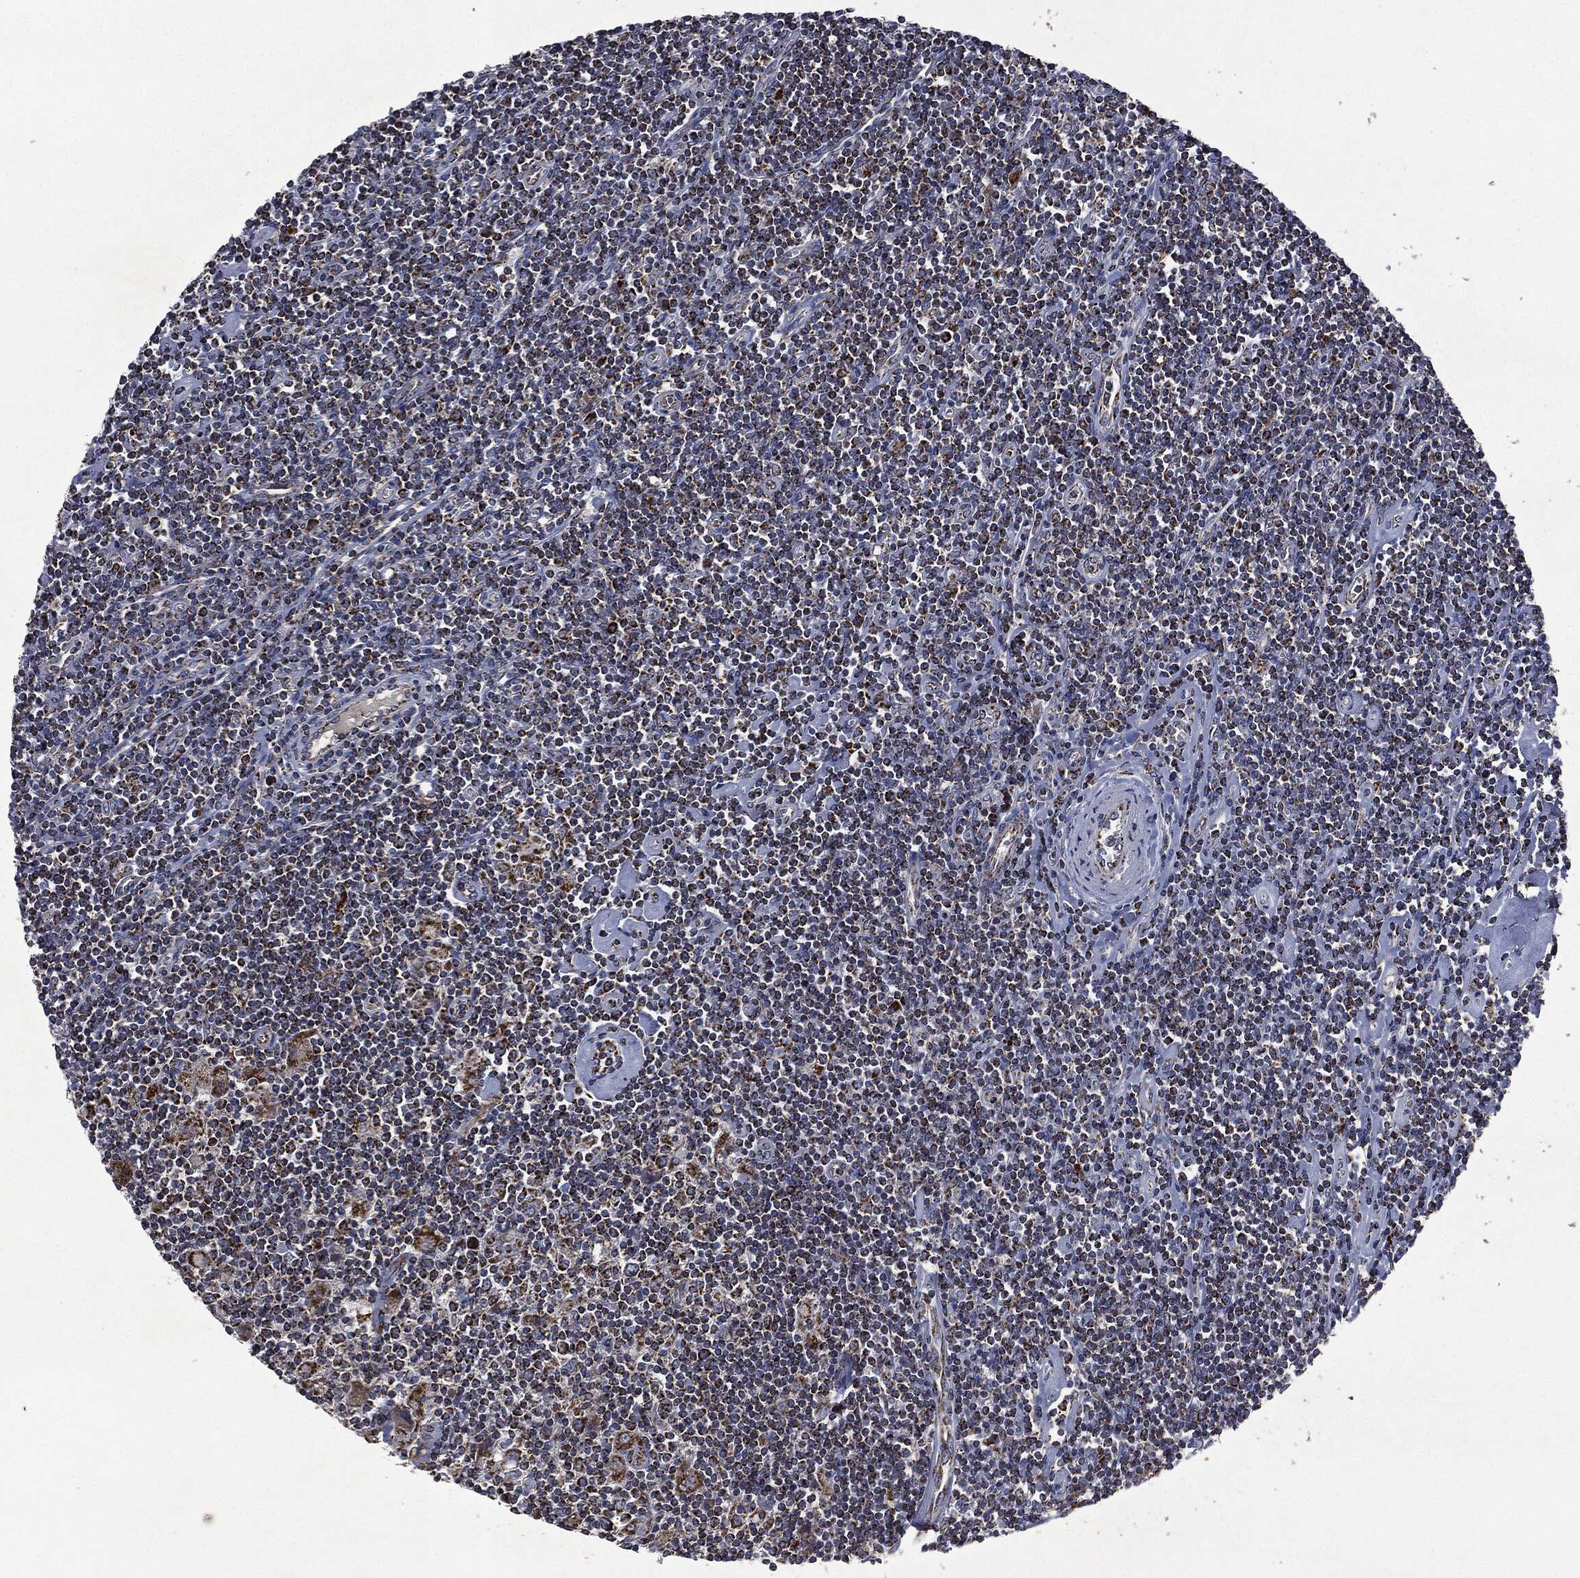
{"staining": {"intensity": "strong", "quantity": ">75%", "location": "cytoplasmic/membranous"}, "tissue": "lymphoma", "cell_type": "Tumor cells", "image_type": "cancer", "snomed": [{"axis": "morphology", "description": "Hodgkin's disease, NOS"}, {"axis": "topography", "description": "Lymph node"}], "caption": "Lymphoma tissue exhibits strong cytoplasmic/membranous expression in approximately >75% of tumor cells", "gene": "RYK", "patient": {"sex": "male", "age": 40}}